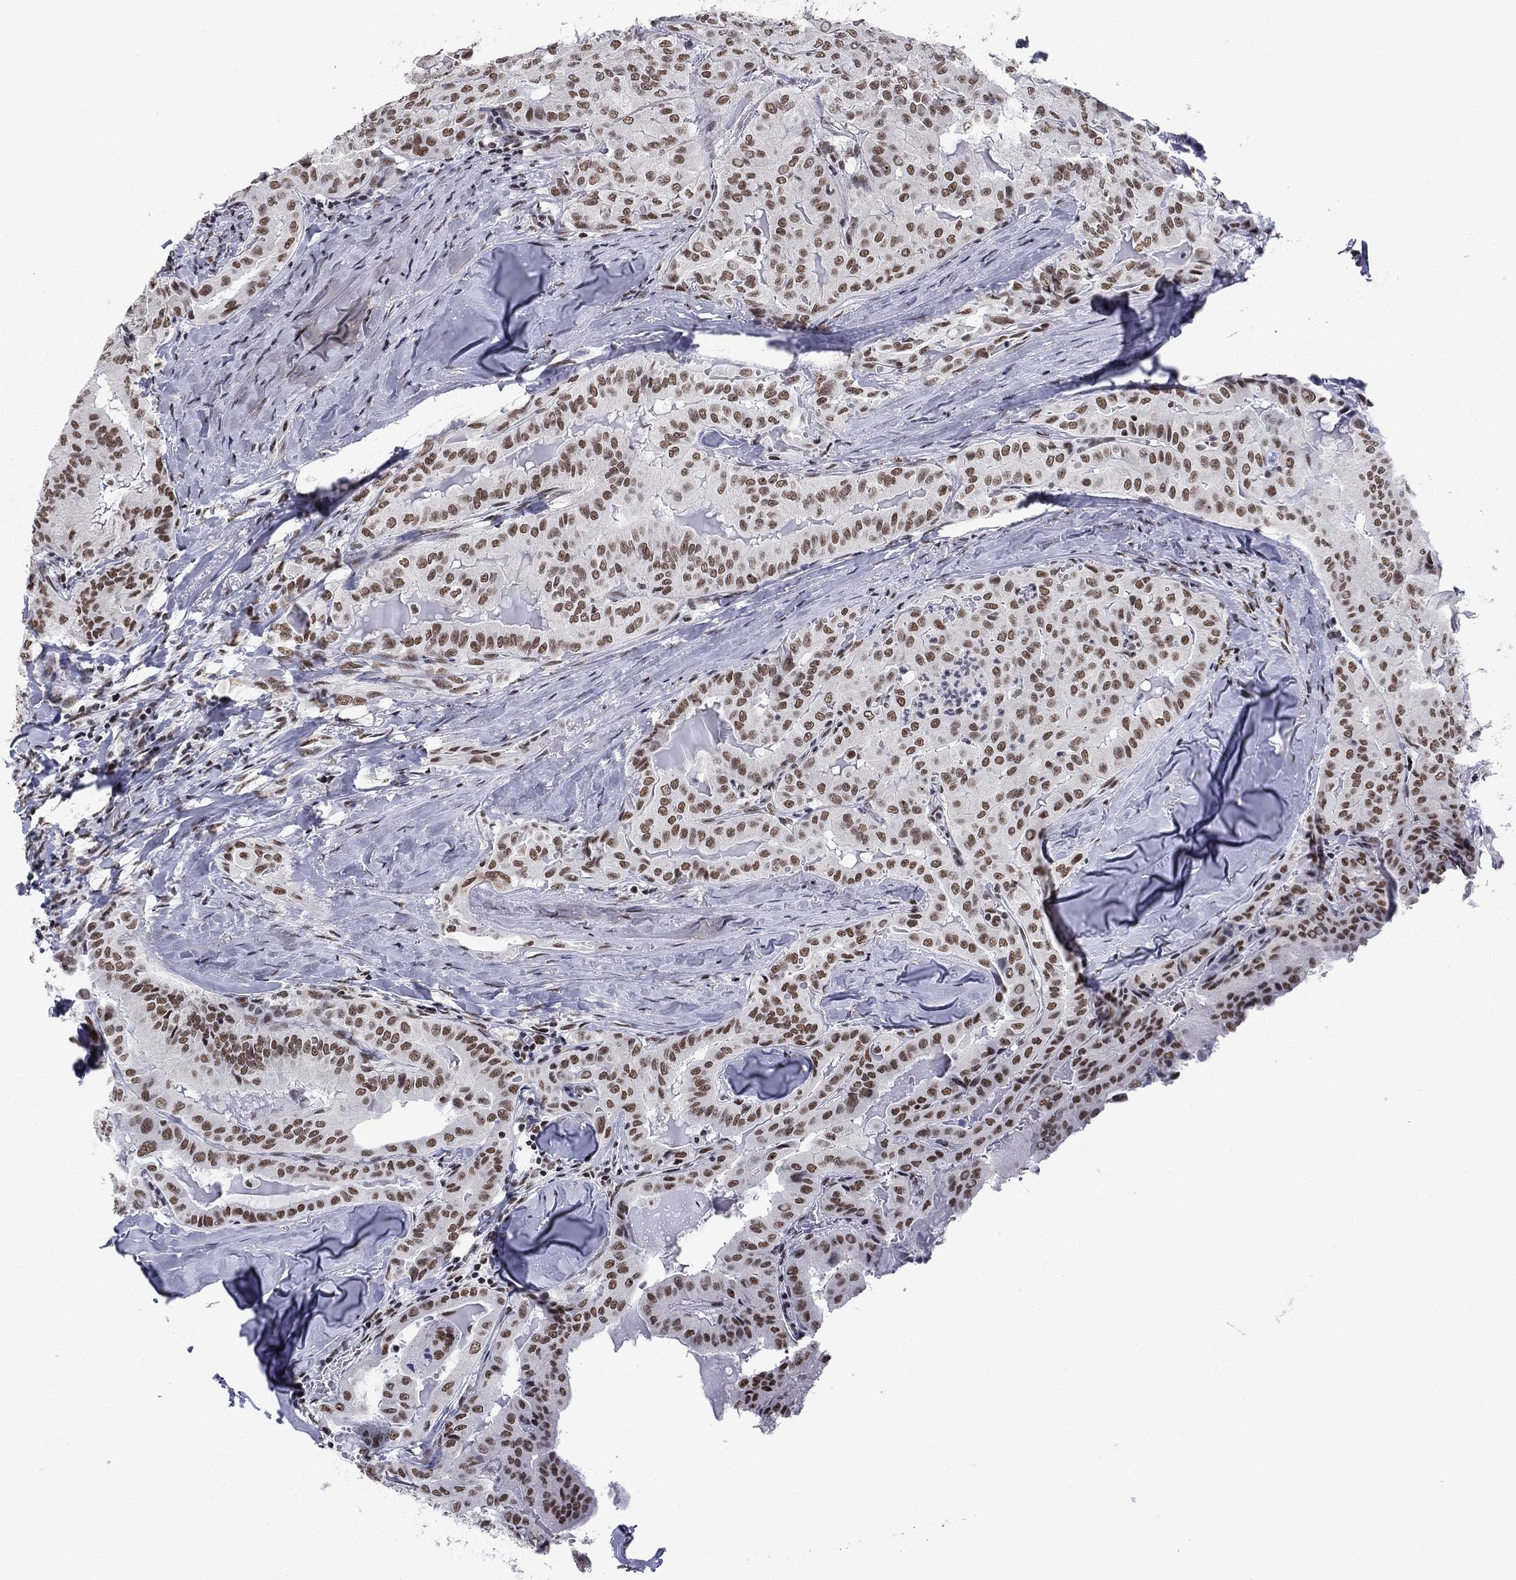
{"staining": {"intensity": "moderate", "quantity": ">75%", "location": "nuclear"}, "tissue": "thyroid cancer", "cell_type": "Tumor cells", "image_type": "cancer", "snomed": [{"axis": "morphology", "description": "Papillary adenocarcinoma, NOS"}, {"axis": "topography", "description": "Thyroid gland"}], "caption": "This histopathology image shows immunohistochemistry (IHC) staining of human papillary adenocarcinoma (thyroid), with medium moderate nuclear staining in about >75% of tumor cells.", "gene": "ETV5", "patient": {"sex": "female", "age": 68}}